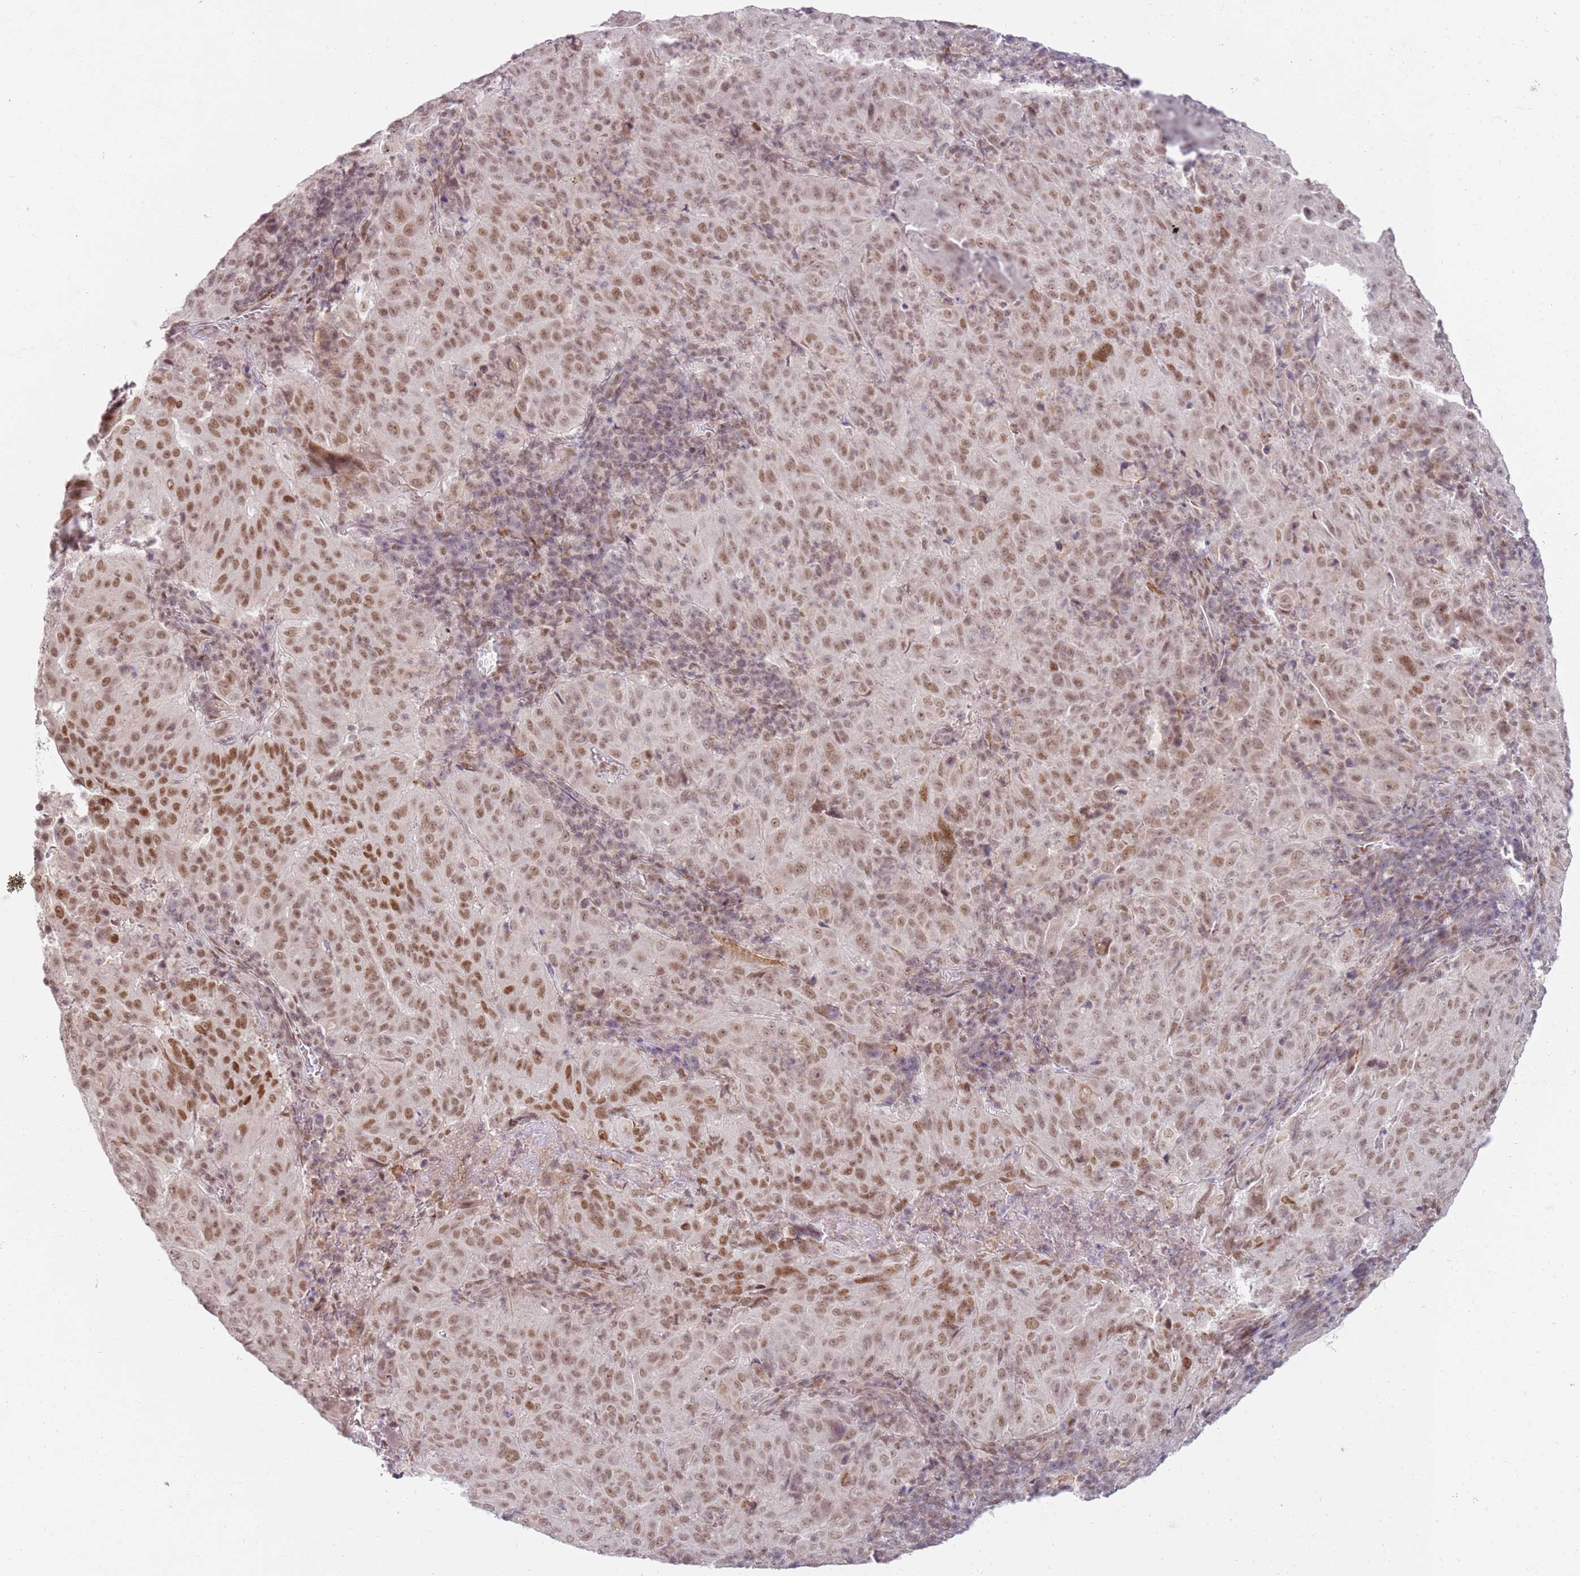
{"staining": {"intensity": "moderate", "quantity": ">75%", "location": "nuclear"}, "tissue": "pancreatic cancer", "cell_type": "Tumor cells", "image_type": "cancer", "snomed": [{"axis": "morphology", "description": "Adenocarcinoma, NOS"}, {"axis": "topography", "description": "Pancreas"}], "caption": "Pancreatic adenocarcinoma tissue demonstrates moderate nuclear positivity in about >75% of tumor cells", "gene": "PHC2", "patient": {"sex": "male", "age": 63}}